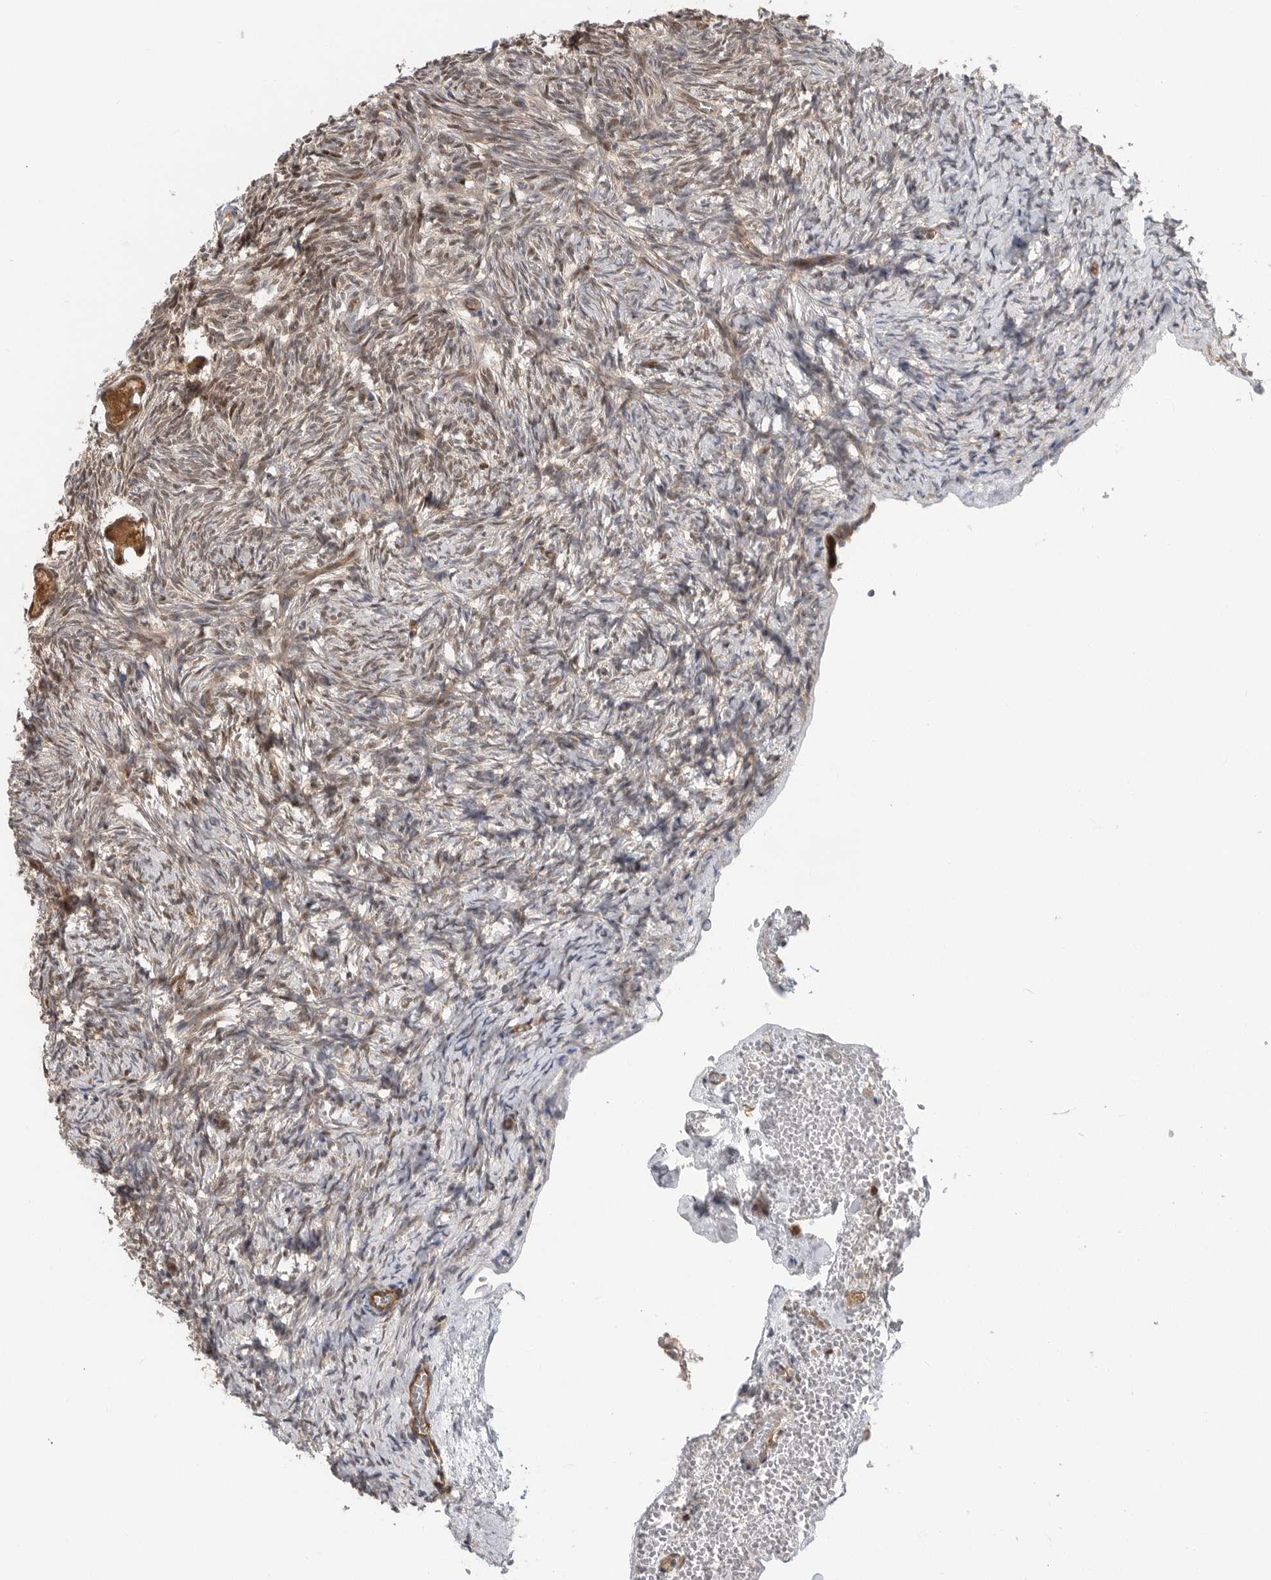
{"staining": {"intensity": "strong", "quantity": ">75%", "location": "cytoplasmic/membranous,nuclear"}, "tissue": "ovary", "cell_type": "Follicle cells", "image_type": "normal", "snomed": [{"axis": "morphology", "description": "Normal tissue, NOS"}, {"axis": "topography", "description": "Ovary"}], "caption": "Protein staining of benign ovary exhibits strong cytoplasmic/membranous,nuclear positivity in about >75% of follicle cells.", "gene": "STRAP", "patient": {"sex": "female", "age": 34}}